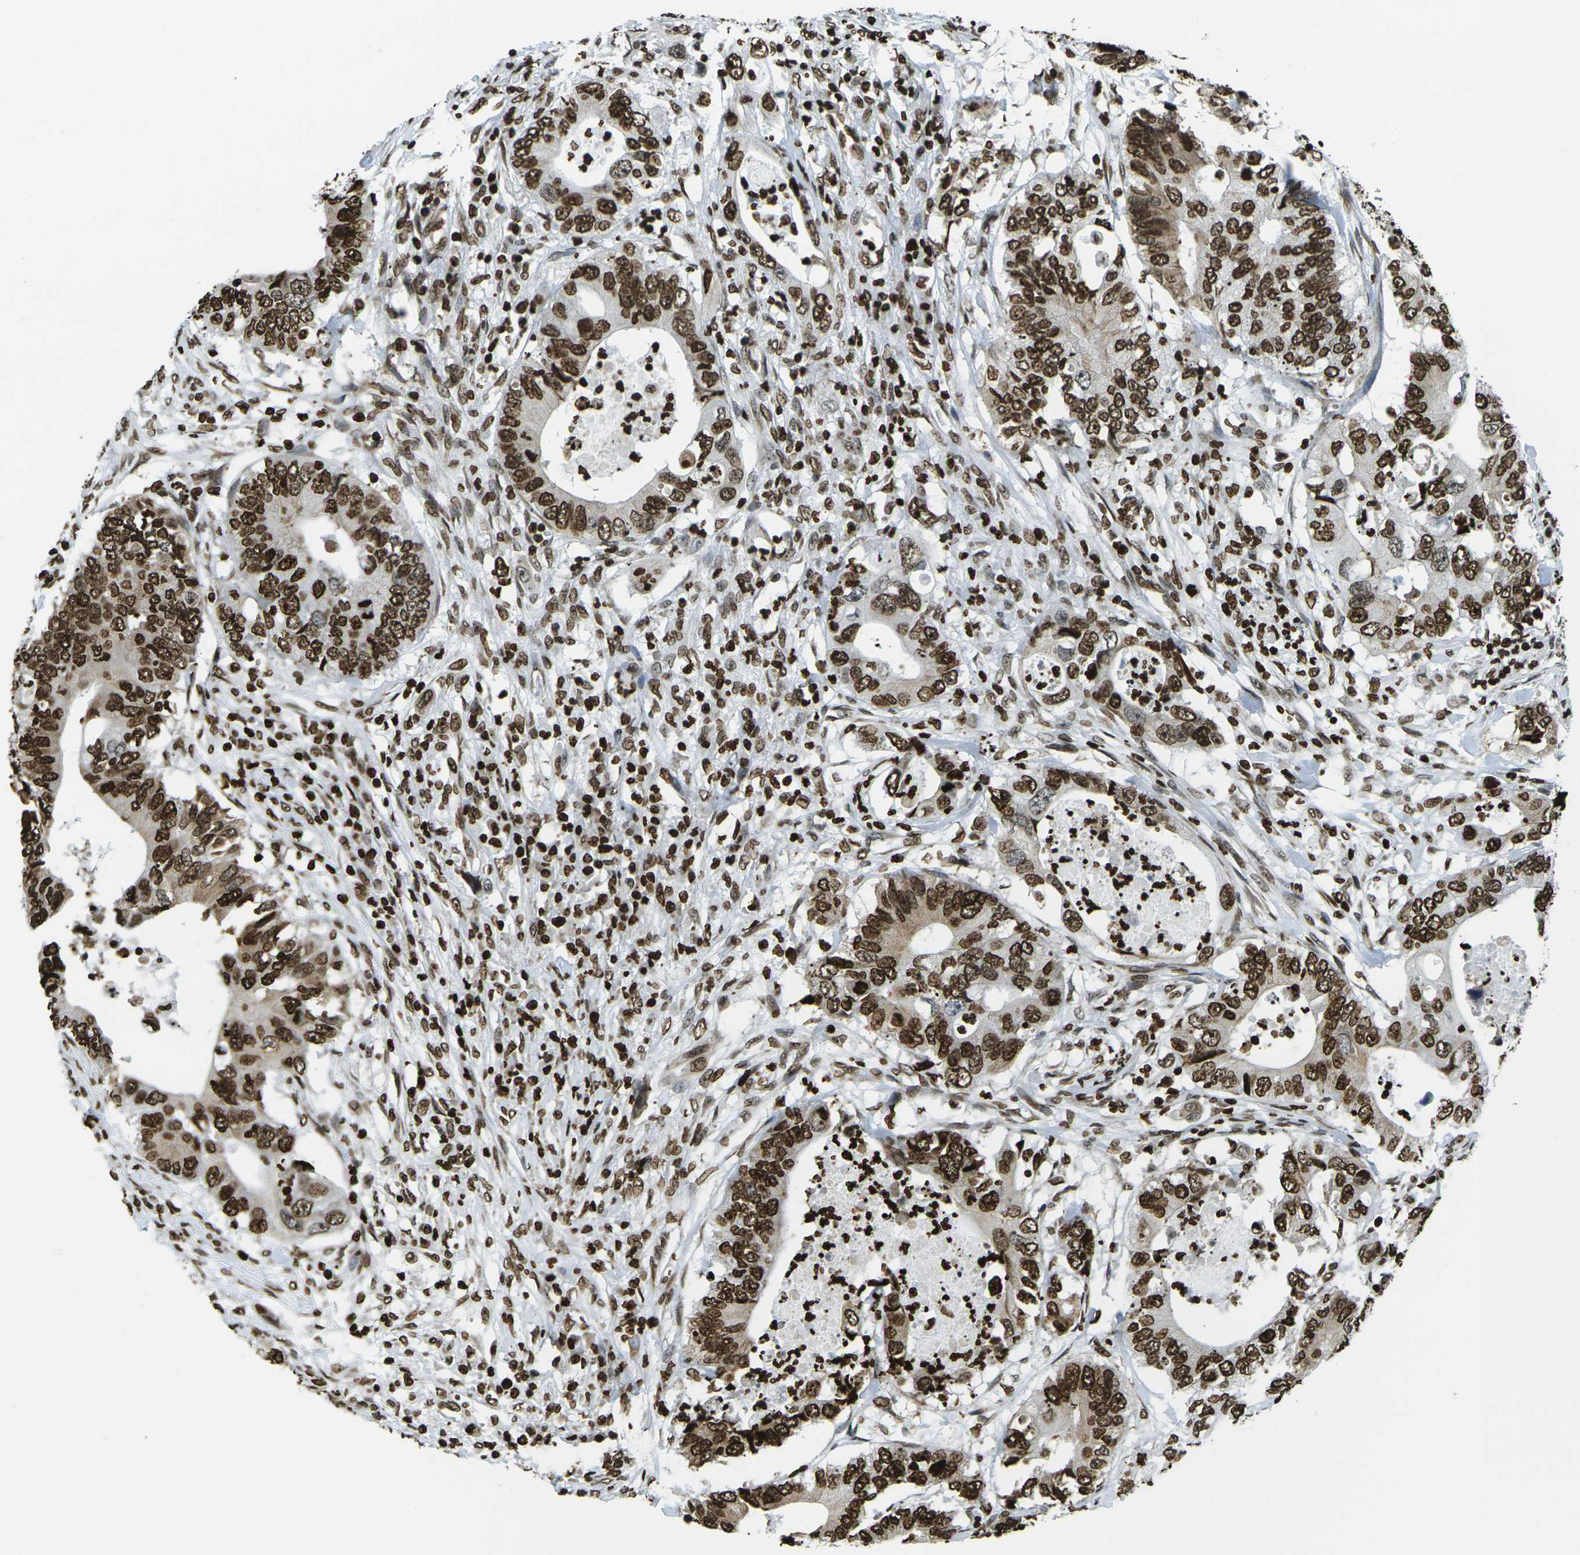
{"staining": {"intensity": "strong", "quantity": ">75%", "location": "nuclear"}, "tissue": "colorectal cancer", "cell_type": "Tumor cells", "image_type": "cancer", "snomed": [{"axis": "morphology", "description": "Adenocarcinoma, NOS"}, {"axis": "topography", "description": "Colon"}], "caption": "Immunohistochemical staining of human adenocarcinoma (colorectal) reveals strong nuclear protein staining in approximately >75% of tumor cells.", "gene": "H1-2", "patient": {"sex": "male", "age": 71}}